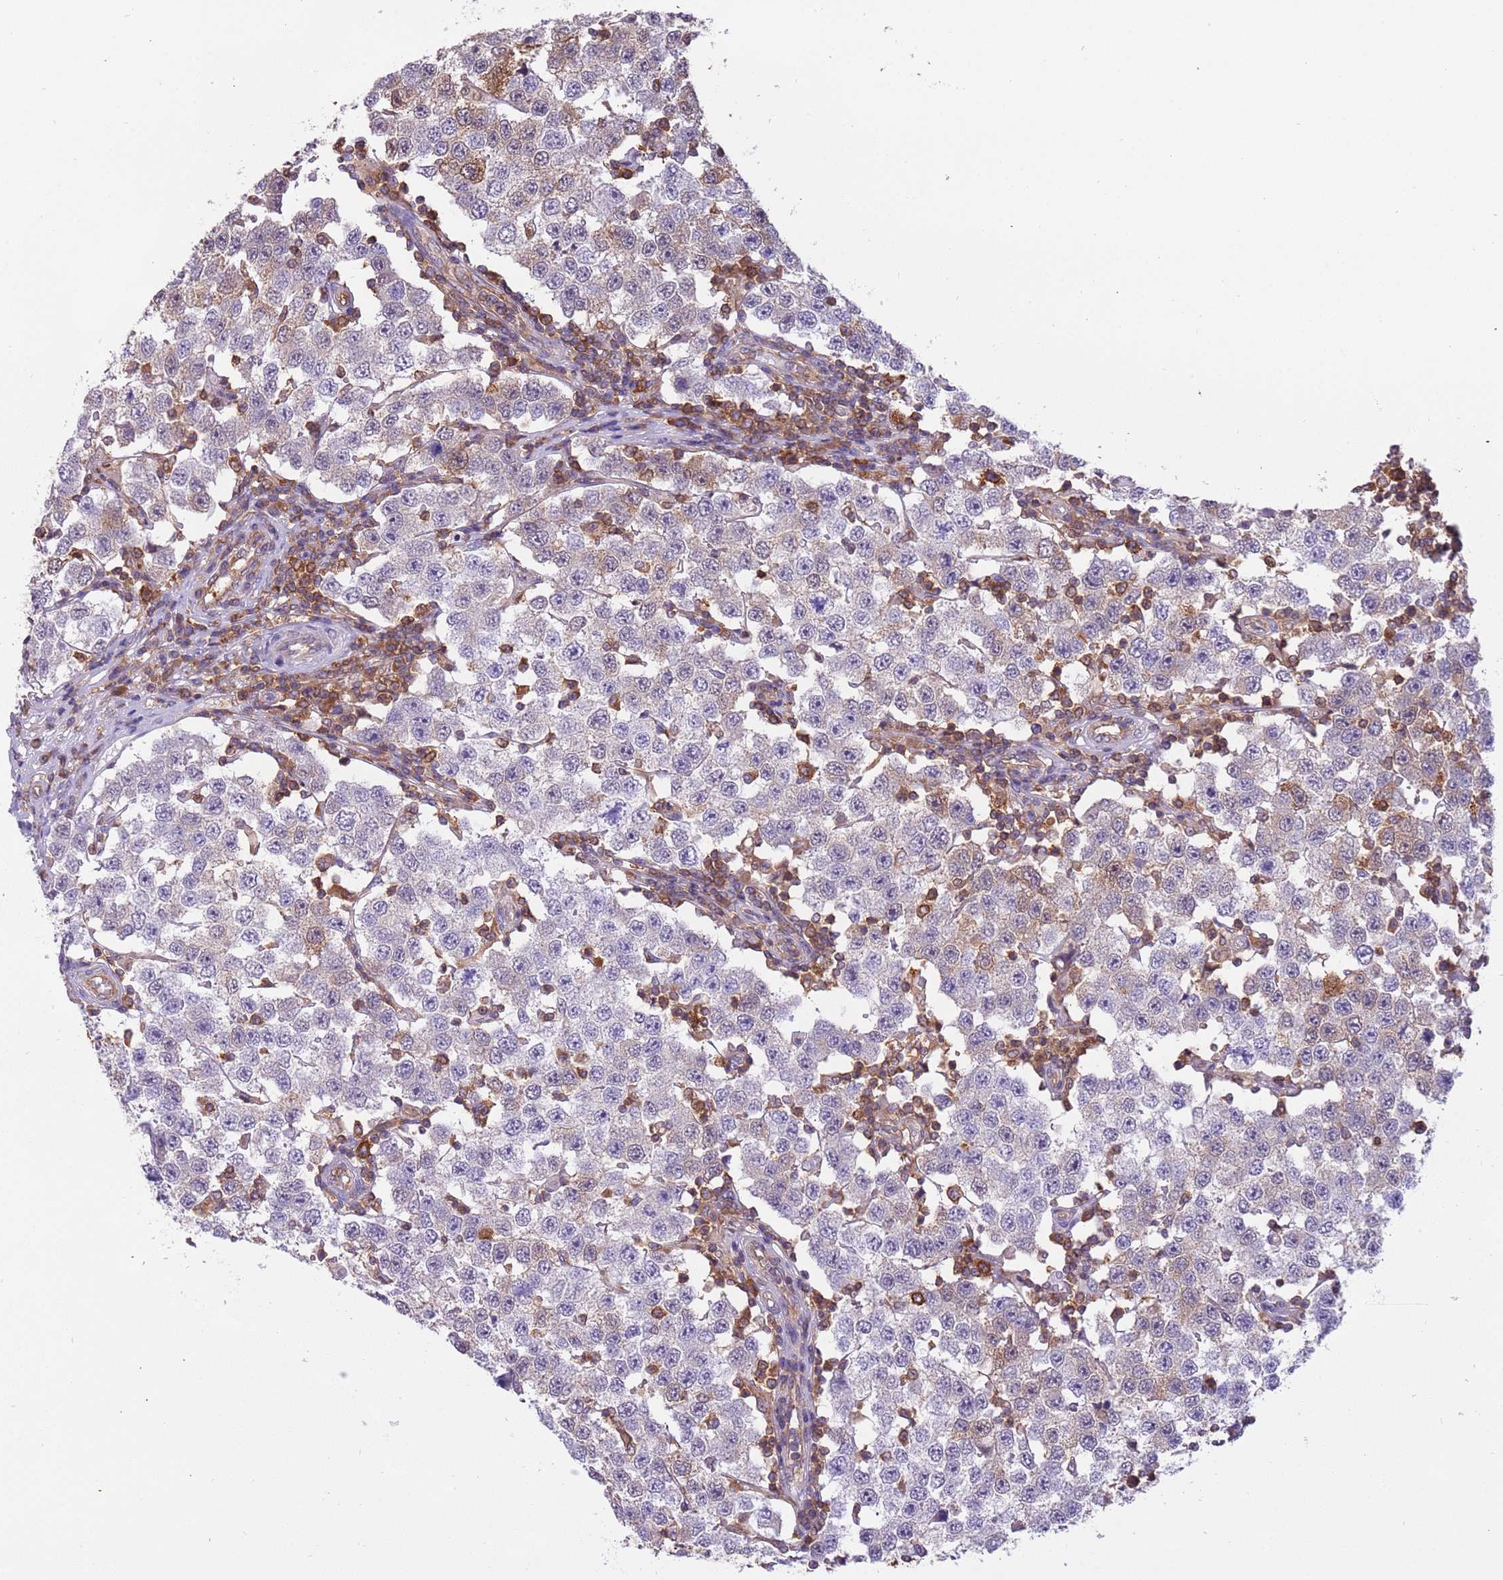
{"staining": {"intensity": "negative", "quantity": "none", "location": "none"}, "tissue": "testis cancer", "cell_type": "Tumor cells", "image_type": "cancer", "snomed": [{"axis": "morphology", "description": "Seminoma, NOS"}, {"axis": "topography", "description": "Testis"}], "caption": "IHC of seminoma (testis) shows no staining in tumor cells.", "gene": "STIP1", "patient": {"sex": "male", "age": 34}}